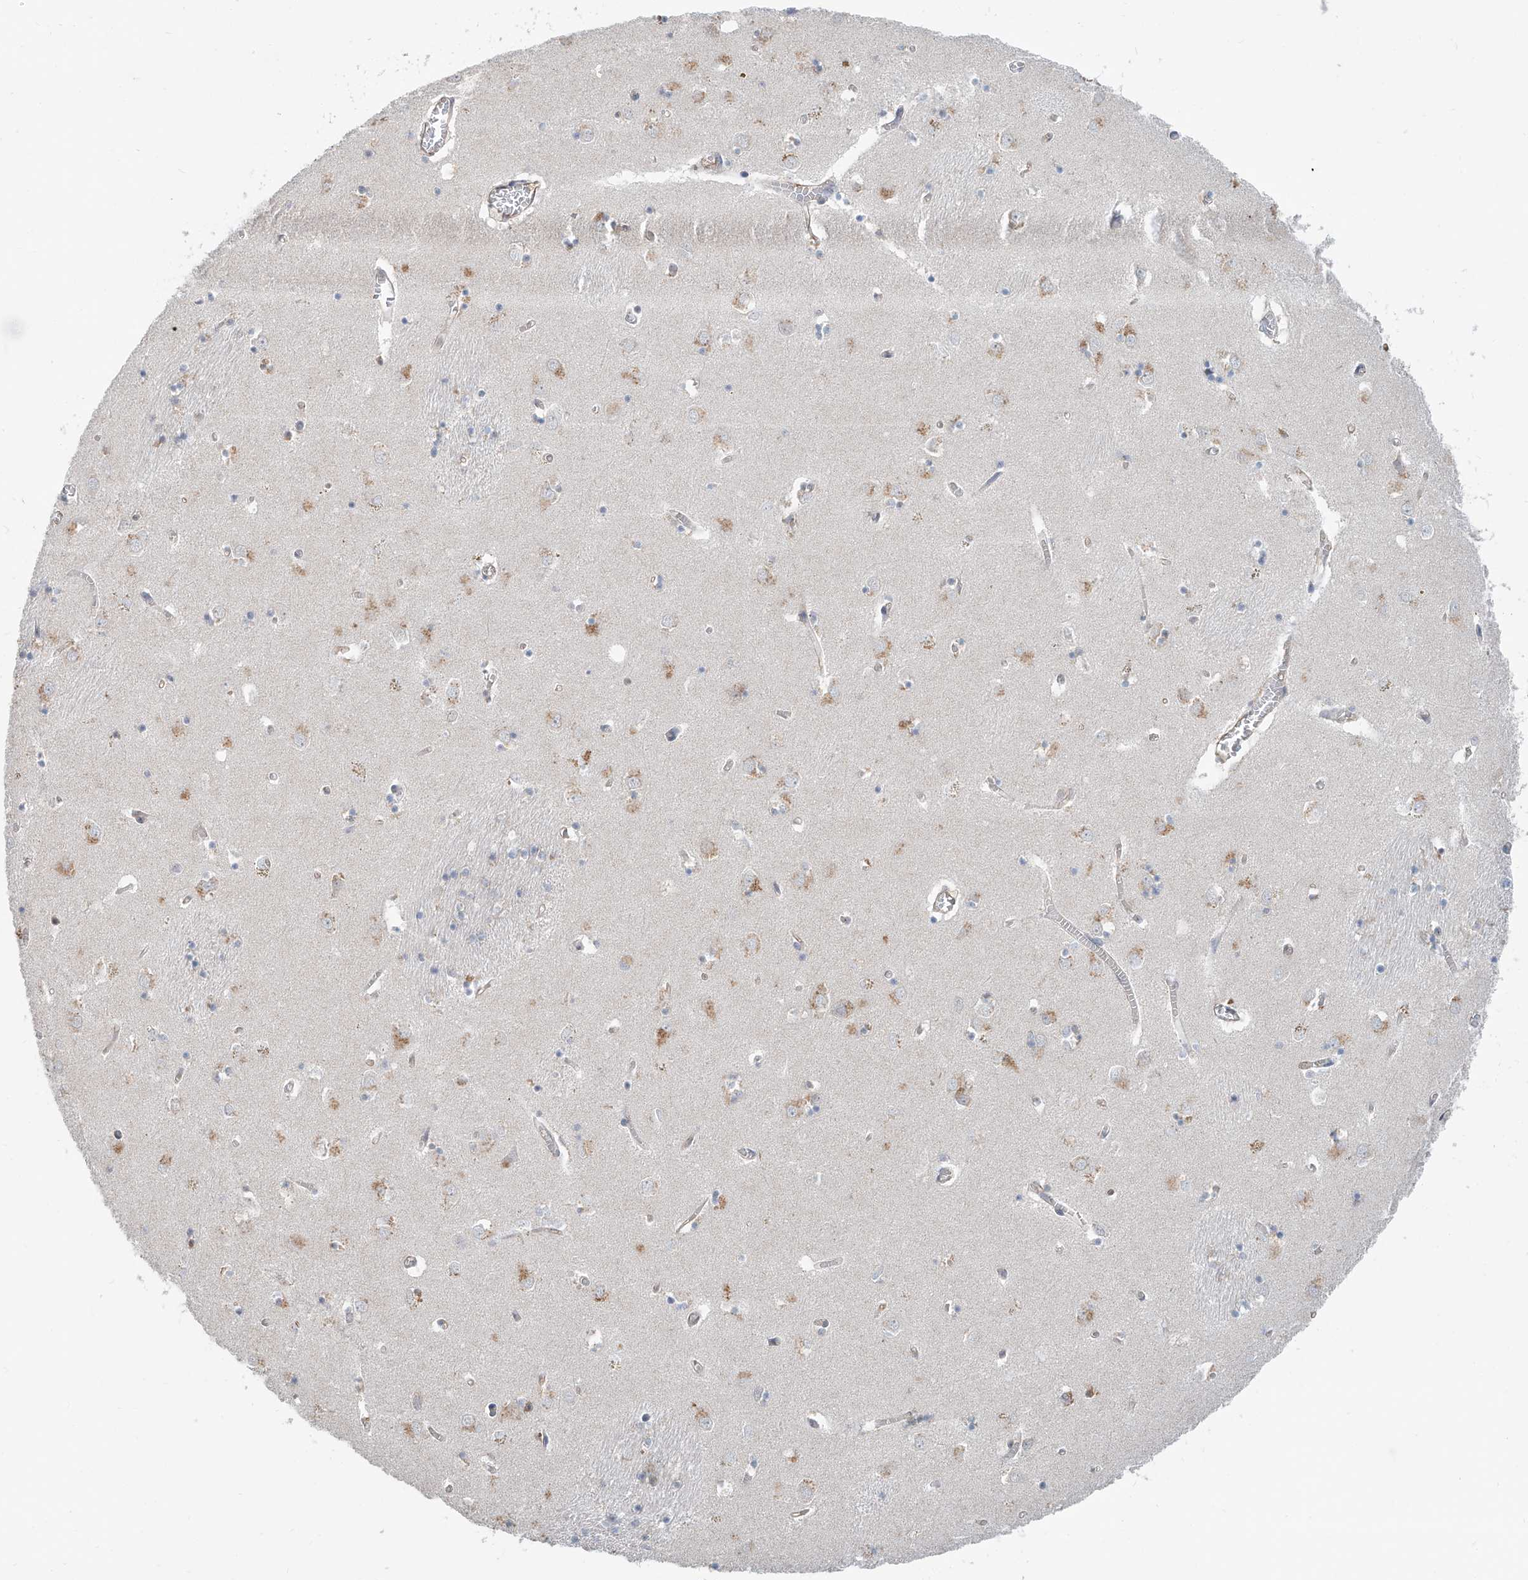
{"staining": {"intensity": "negative", "quantity": "none", "location": "none"}, "tissue": "caudate", "cell_type": "Glial cells", "image_type": "normal", "snomed": [{"axis": "morphology", "description": "Normal tissue, NOS"}, {"axis": "topography", "description": "Lateral ventricle wall"}], "caption": "There is no significant positivity in glial cells of caudate.", "gene": "KCNK10", "patient": {"sex": "male", "age": 70}}